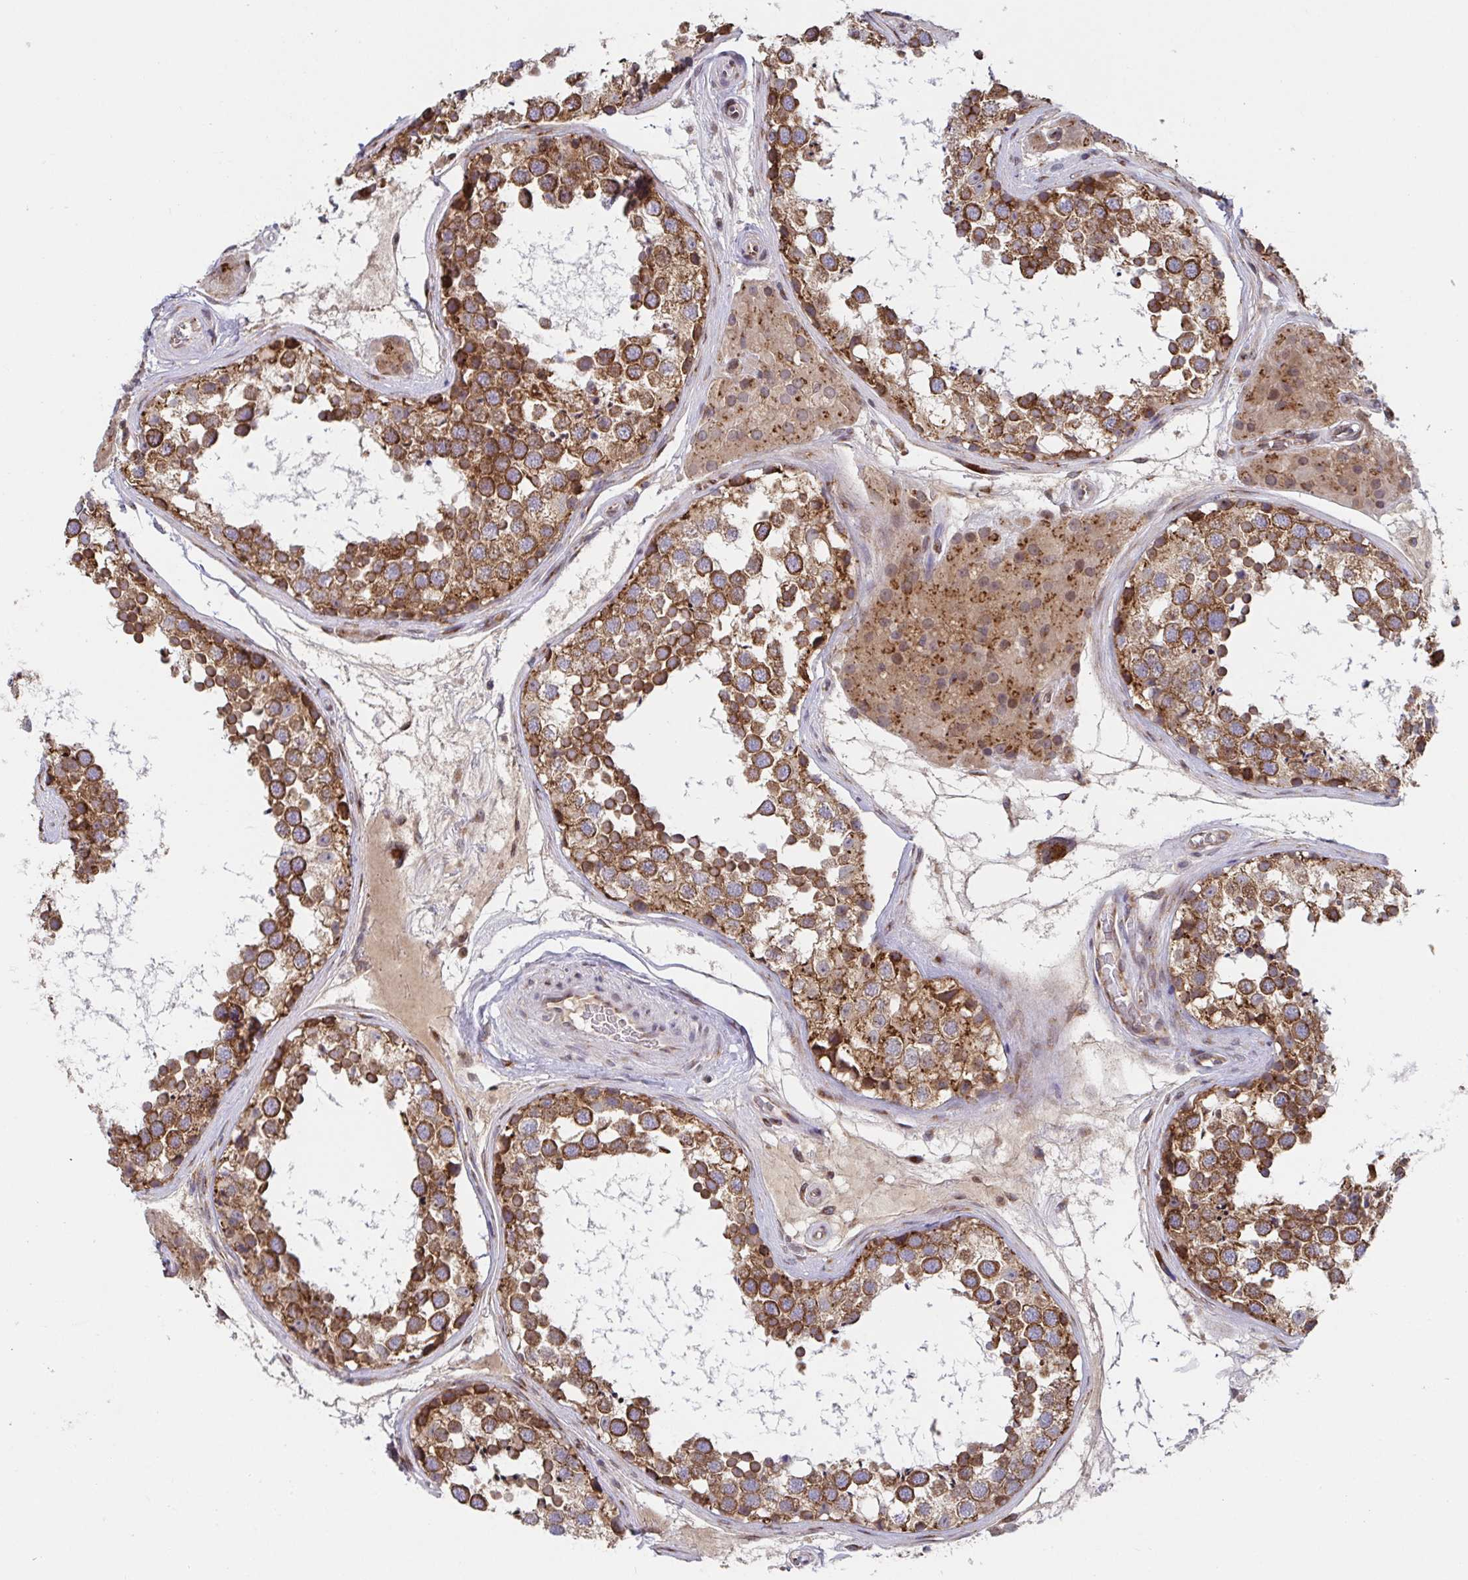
{"staining": {"intensity": "strong", "quantity": ">75%", "location": "cytoplasmic/membranous"}, "tissue": "testis", "cell_type": "Cells in seminiferous ducts", "image_type": "normal", "snomed": [{"axis": "morphology", "description": "Normal tissue, NOS"}, {"axis": "morphology", "description": "Seminoma, NOS"}, {"axis": "topography", "description": "Testis"}], "caption": "Brown immunohistochemical staining in normal testis reveals strong cytoplasmic/membranous expression in about >75% of cells in seminiferous ducts. The staining was performed using DAB (3,3'-diaminobenzidine) to visualize the protein expression in brown, while the nuclei were stained in blue with hematoxylin (Magnification: 20x).", "gene": "ATP5MJ", "patient": {"sex": "male", "age": 65}}